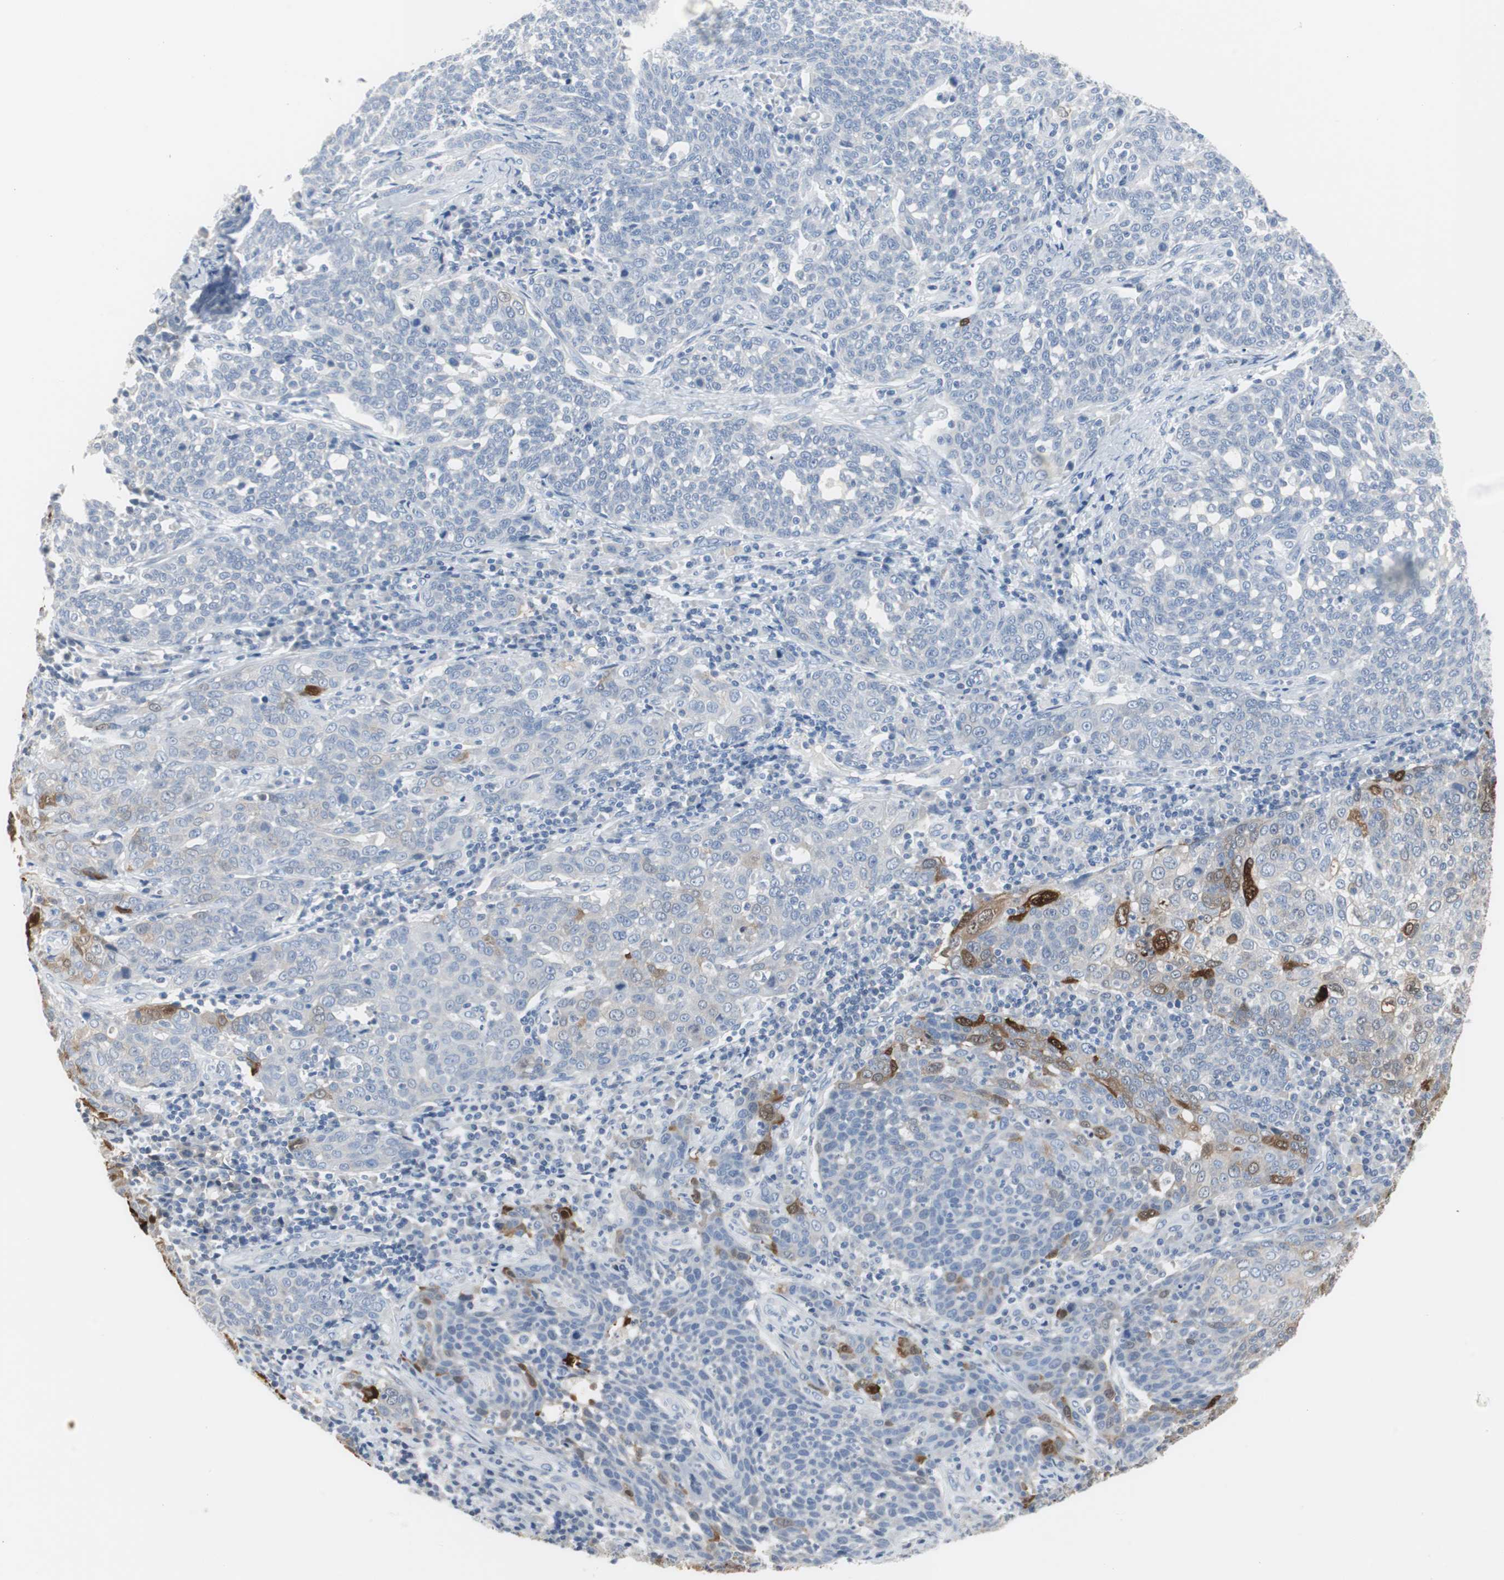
{"staining": {"intensity": "strong", "quantity": "<25%", "location": "cytoplasmic/membranous,nuclear"}, "tissue": "cervical cancer", "cell_type": "Tumor cells", "image_type": "cancer", "snomed": [{"axis": "morphology", "description": "Squamous cell carcinoma, NOS"}, {"axis": "topography", "description": "Cervix"}], "caption": "Protein staining of cervical cancer tissue reveals strong cytoplasmic/membranous and nuclear positivity in about <25% of tumor cells.", "gene": "S100A7", "patient": {"sex": "female", "age": 34}}